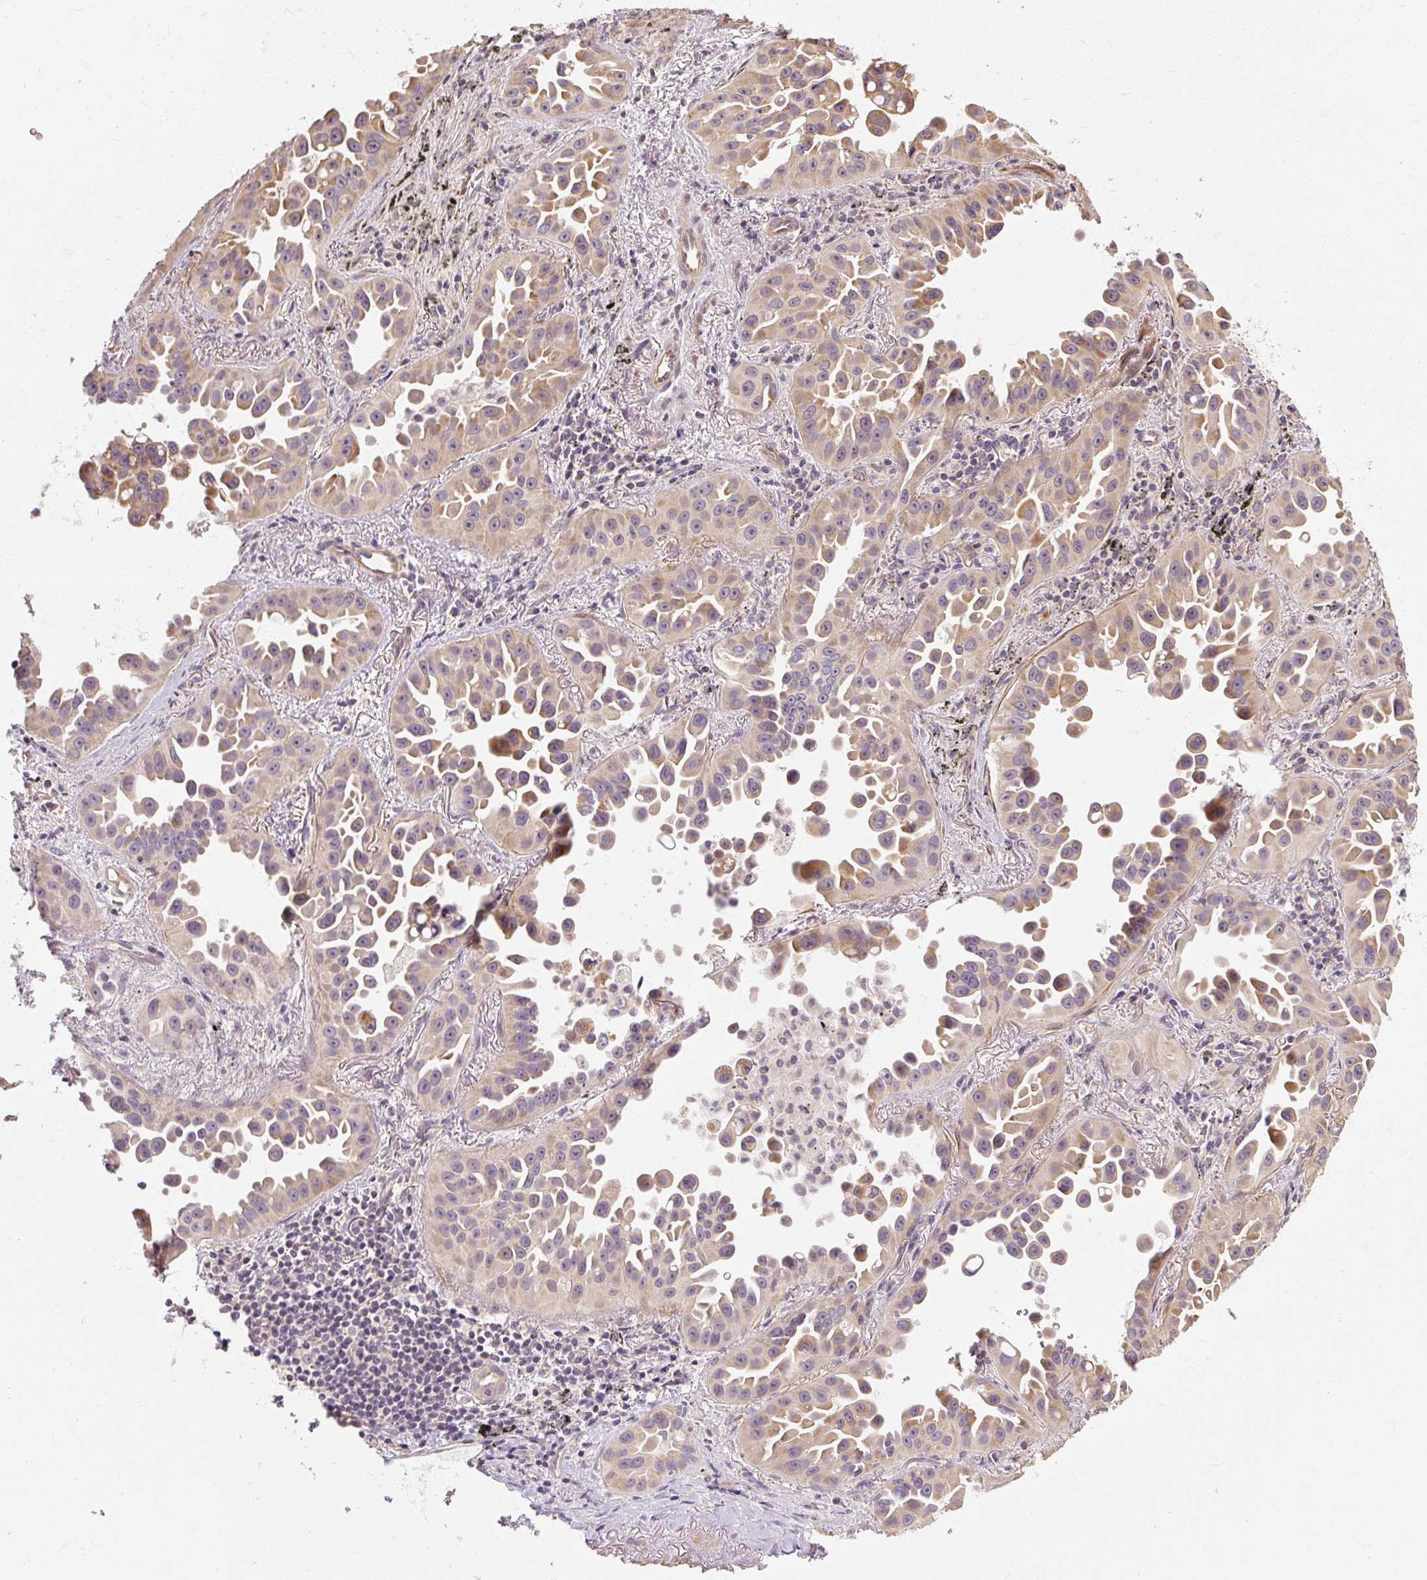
{"staining": {"intensity": "moderate", "quantity": "25%-75%", "location": "cytoplasmic/membranous"}, "tissue": "lung cancer", "cell_type": "Tumor cells", "image_type": "cancer", "snomed": [{"axis": "morphology", "description": "Adenocarcinoma, NOS"}, {"axis": "topography", "description": "Lung"}], "caption": "The immunohistochemical stain labels moderate cytoplasmic/membranous staining in tumor cells of adenocarcinoma (lung) tissue. (DAB IHC, brown staining for protein, blue staining for nuclei).", "gene": "RB1CC1", "patient": {"sex": "male", "age": 68}}